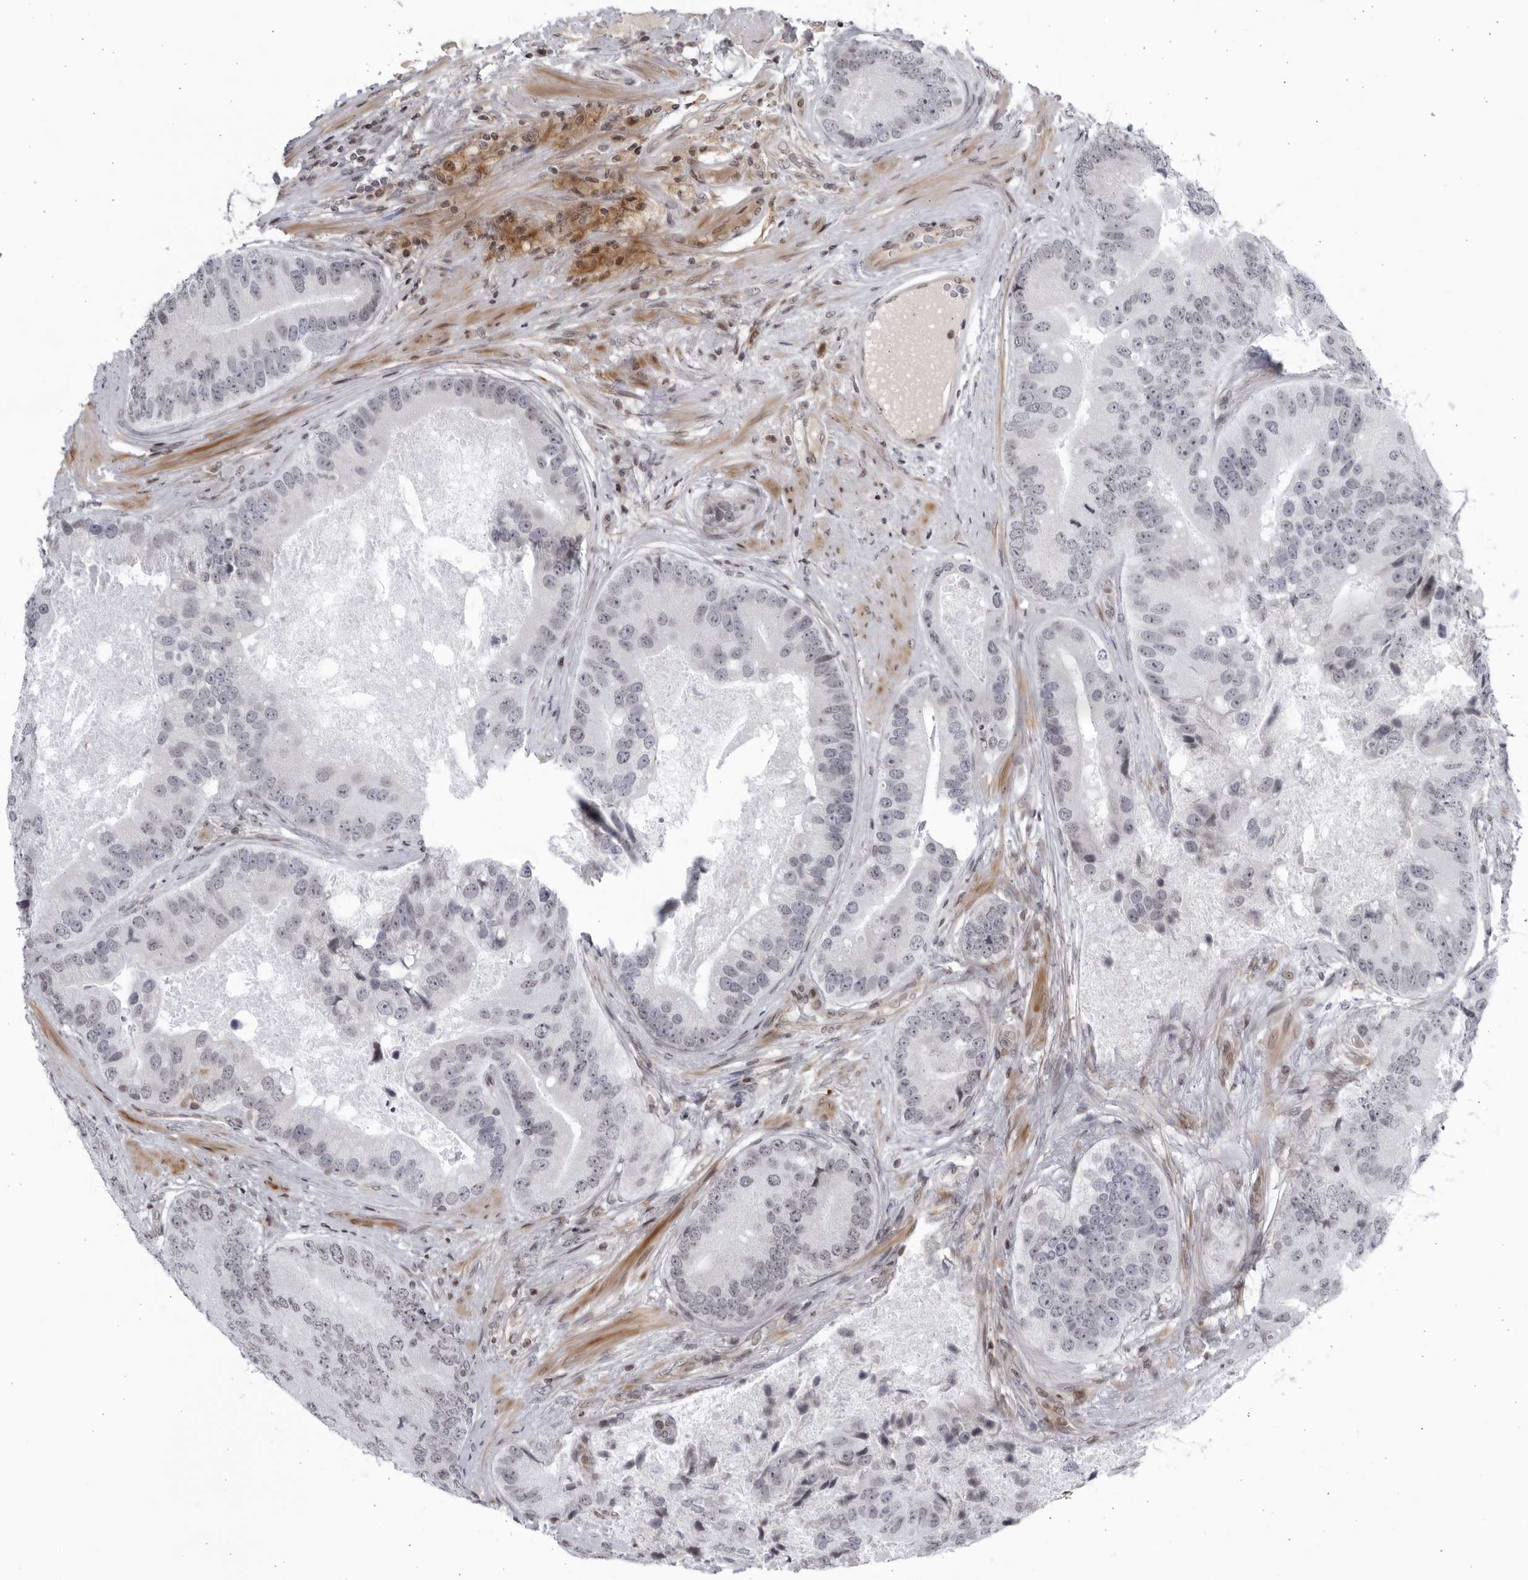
{"staining": {"intensity": "negative", "quantity": "none", "location": "none"}, "tissue": "prostate cancer", "cell_type": "Tumor cells", "image_type": "cancer", "snomed": [{"axis": "morphology", "description": "Adenocarcinoma, High grade"}, {"axis": "topography", "description": "Prostate"}], "caption": "Micrograph shows no protein staining in tumor cells of prostate cancer tissue. Nuclei are stained in blue.", "gene": "DTL", "patient": {"sex": "male", "age": 70}}